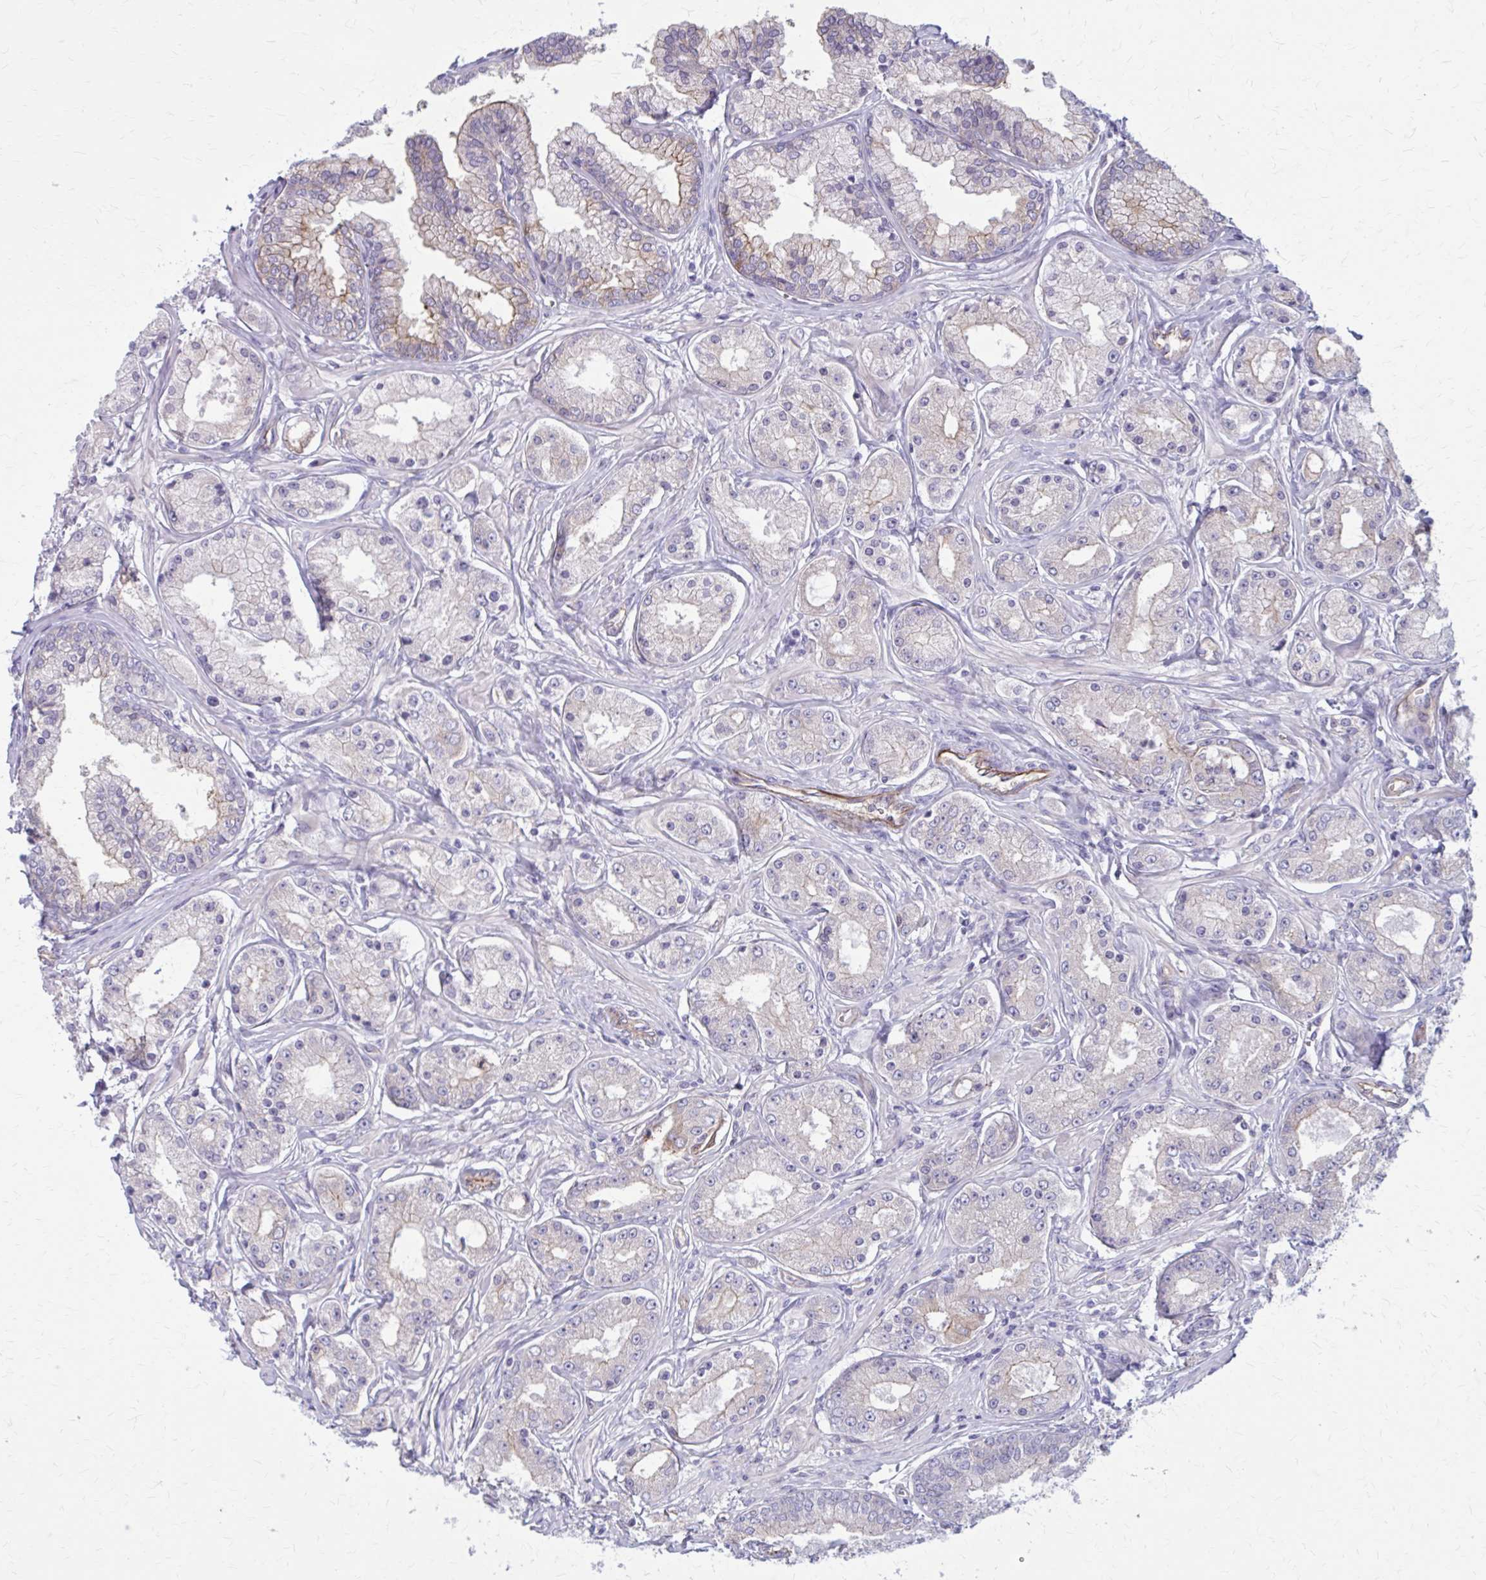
{"staining": {"intensity": "negative", "quantity": "none", "location": "none"}, "tissue": "prostate cancer", "cell_type": "Tumor cells", "image_type": "cancer", "snomed": [{"axis": "morphology", "description": "Adenocarcinoma, High grade"}, {"axis": "topography", "description": "Prostate"}], "caption": "Histopathology image shows no significant protein staining in tumor cells of high-grade adenocarcinoma (prostate). (Brightfield microscopy of DAB immunohistochemistry (IHC) at high magnification).", "gene": "ZDHHC7", "patient": {"sex": "male", "age": 66}}